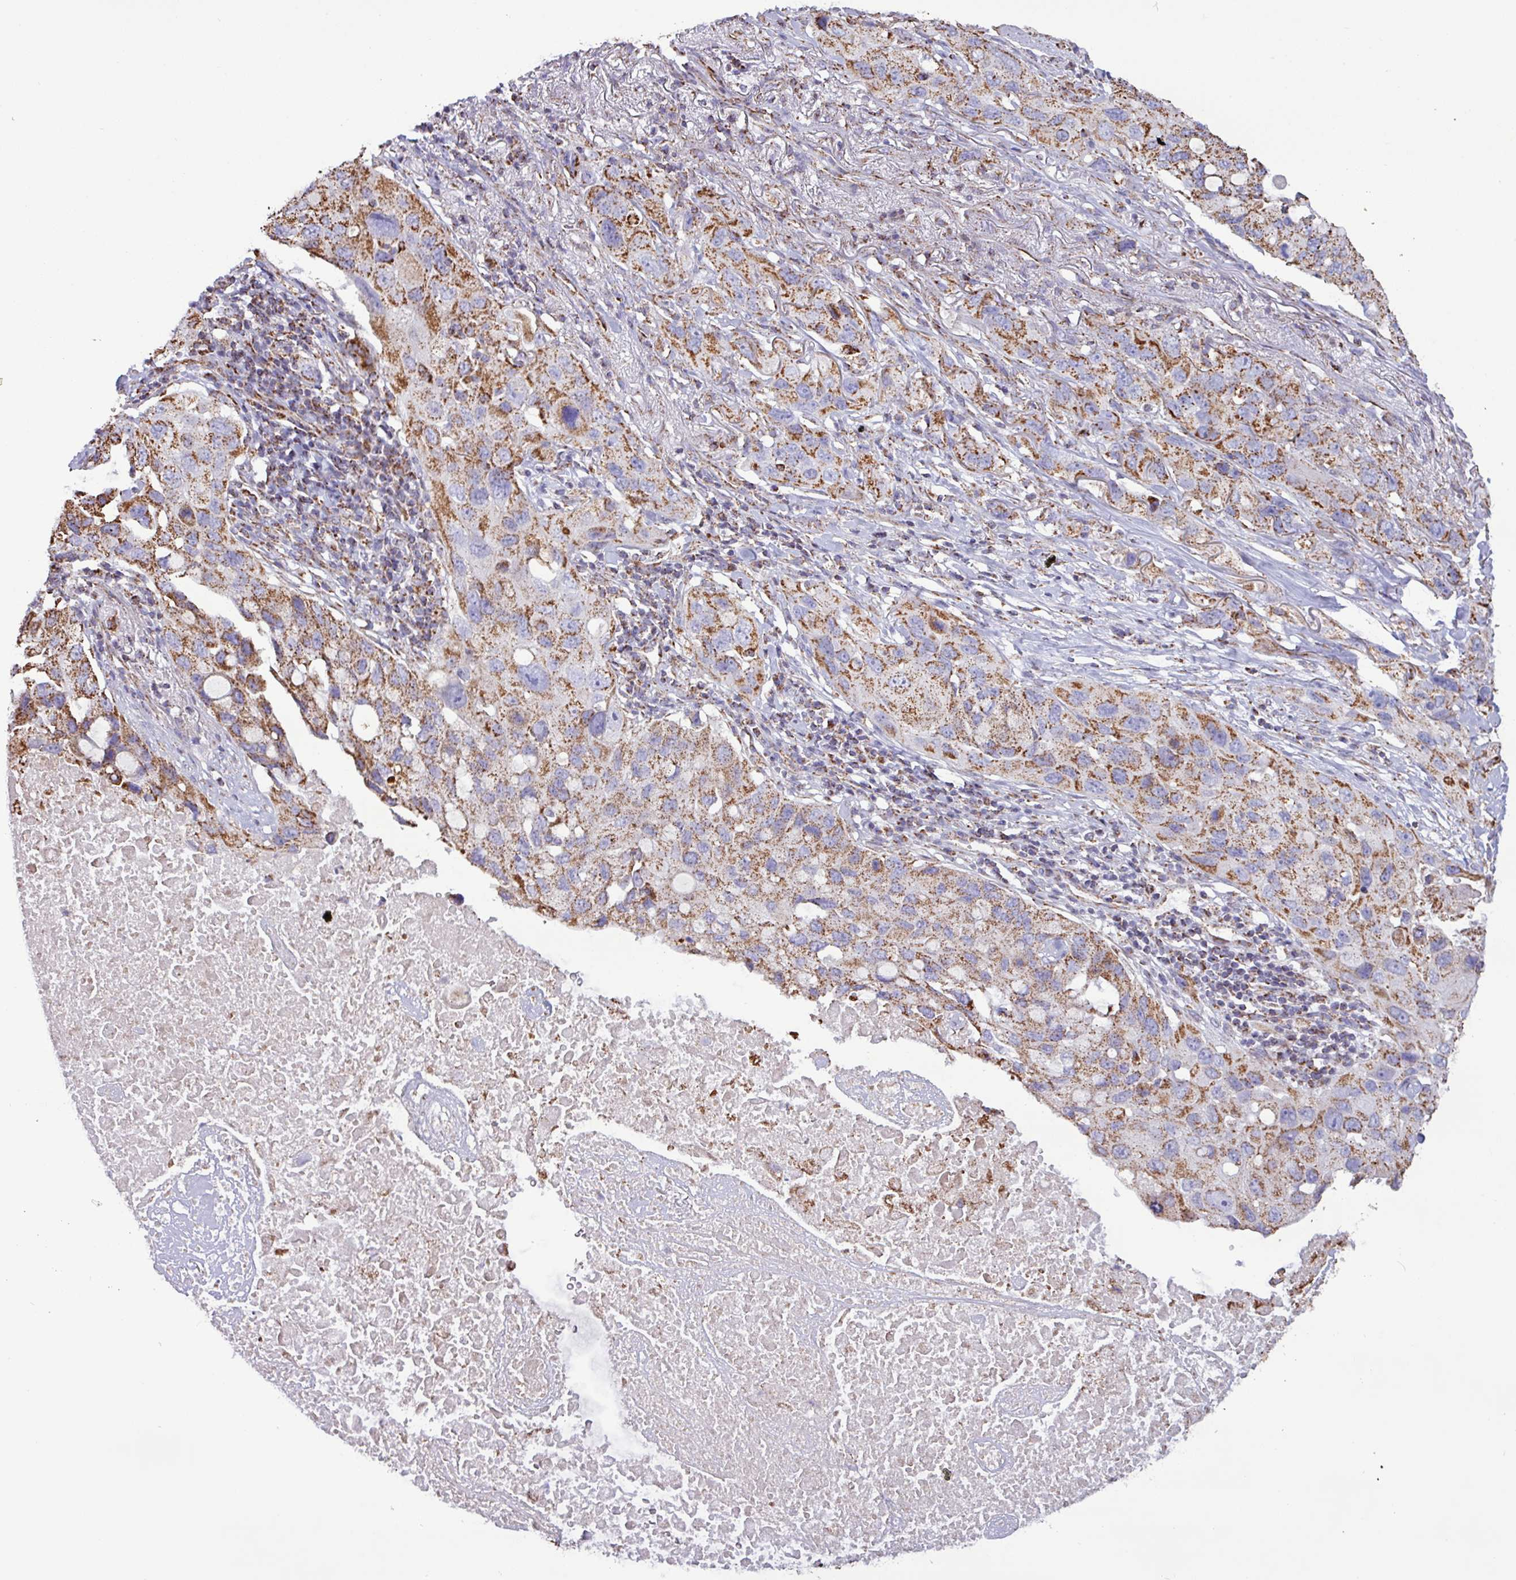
{"staining": {"intensity": "moderate", "quantity": ">75%", "location": "cytoplasmic/membranous"}, "tissue": "lung cancer", "cell_type": "Tumor cells", "image_type": "cancer", "snomed": [{"axis": "morphology", "description": "Squamous cell carcinoma, NOS"}, {"axis": "topography", "description": "Lung"}], "caption": "A brown stain highlights moderate cytoplasmic/membranous staining of a protein in lung cancer tumor cells. The protein is shown in brown color, while the nuclei are stained blue.", "gene": "RTL3", "patient": {"sex": "female", "age": 73}}